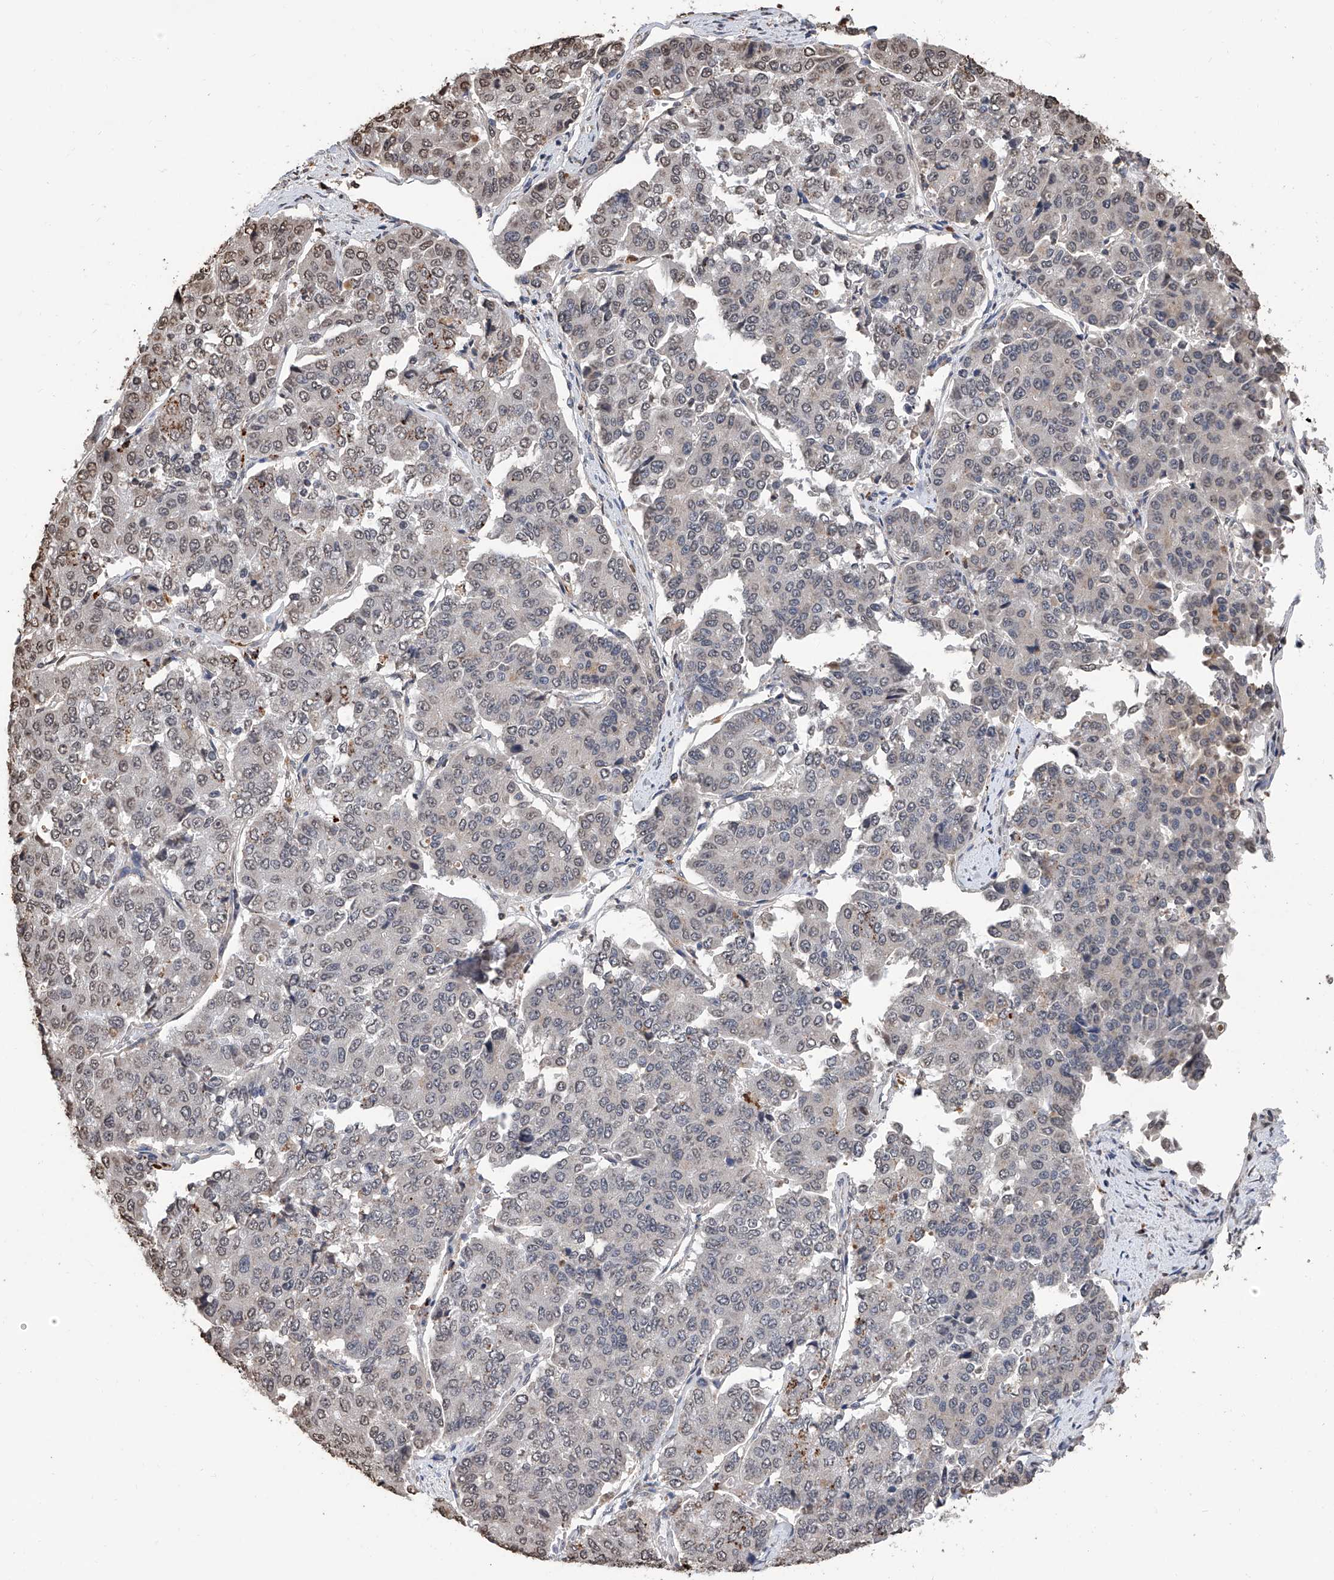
{"staining": {"intensity": "weak", "quantity": "<25%", "location": "nuclear"}, "tissue": "pancreatic cancer", "cell_type": "Tumor cells", "image_type": "cancer", "snomed": [{"axis": "morphology", "description": "Adenocarcinoma, NOS"}, {"axis": "topography", "description": "Pancreas"}], "caption": "Immunohistochemistry (IHC) histopathology image of human pancreatic adenocarcinoma stained for a protein (brown), which demonstrates no positivity in tumor cells.", "gene": "RP9", "patient": {"sex": "male", "age": 50}}